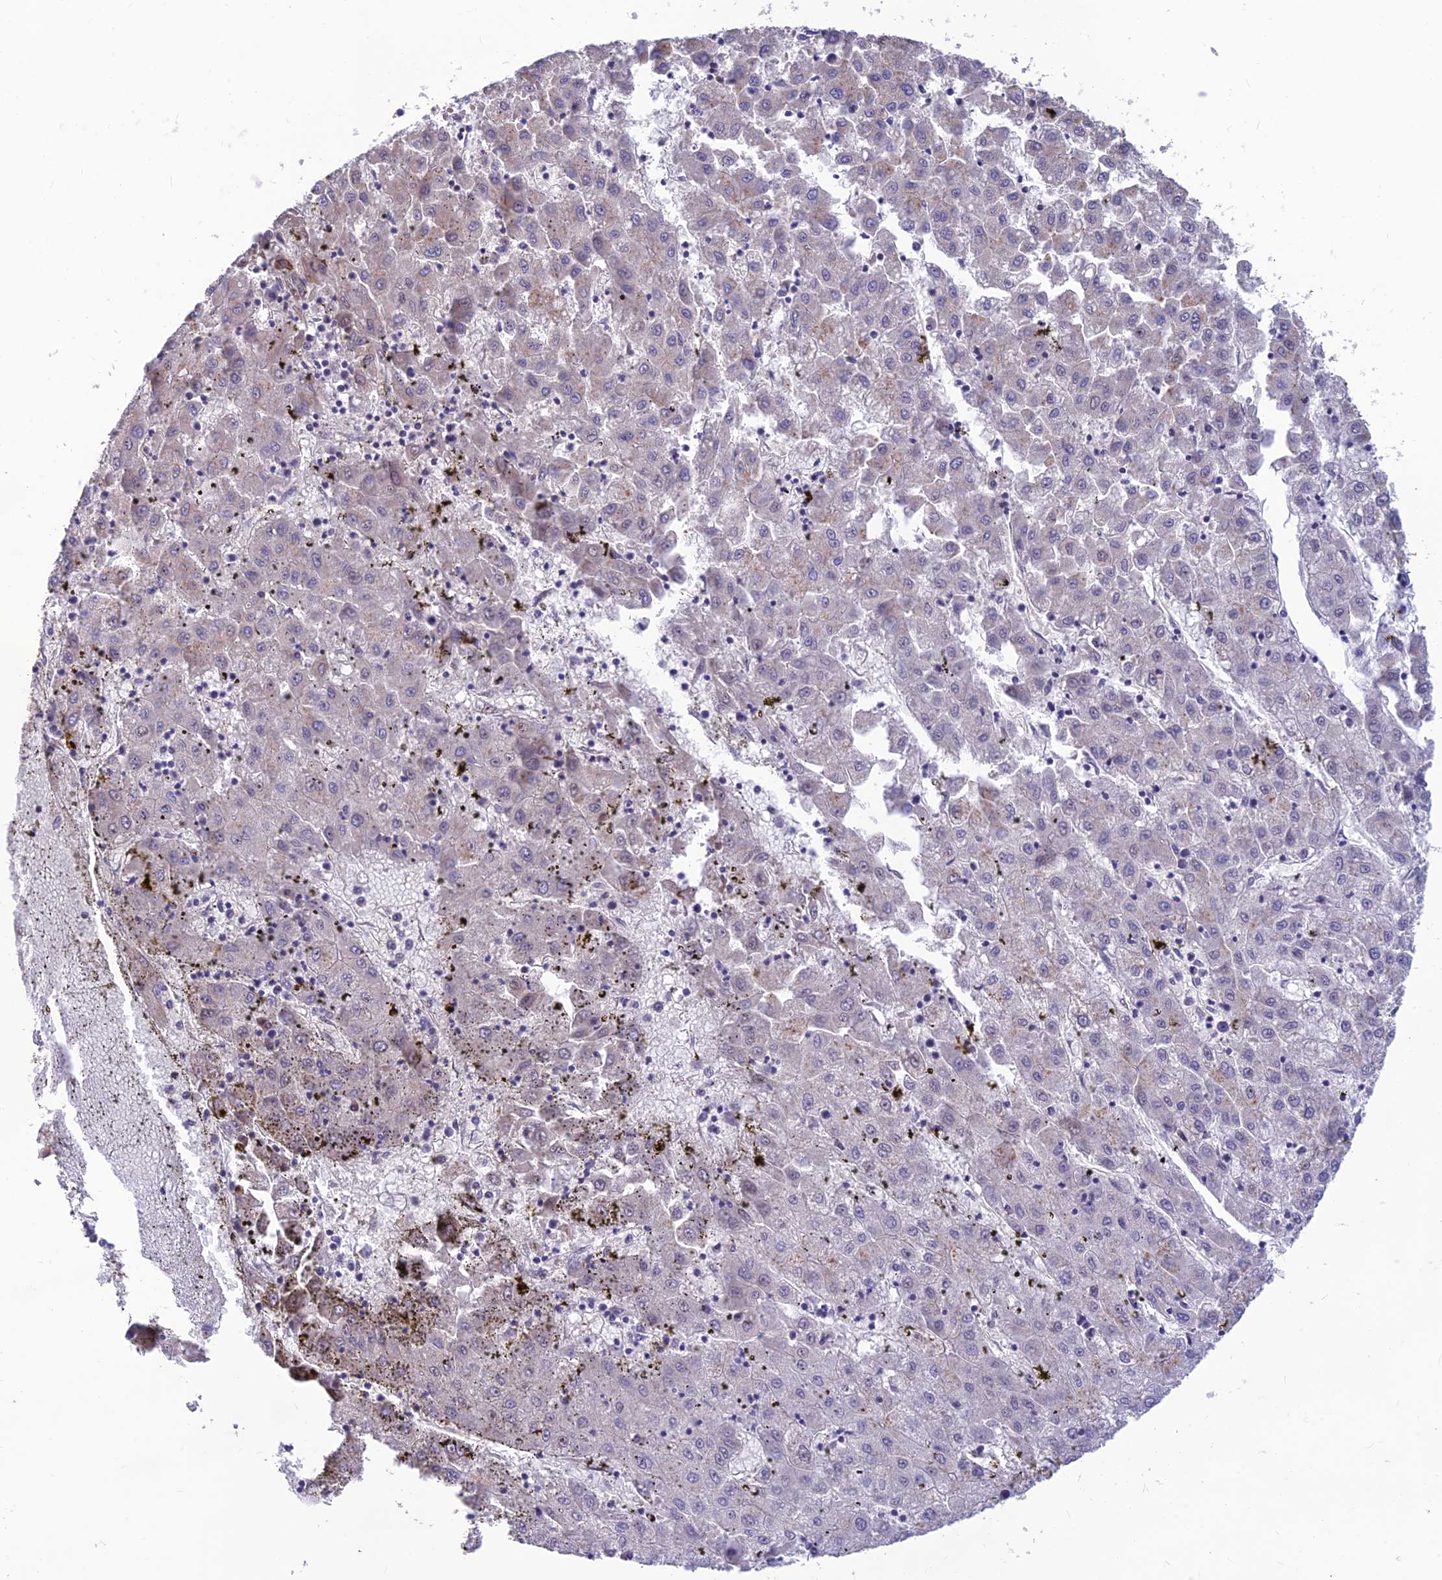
{"staining": {"intensity": "moderate", "quantity": "<25%", "location": "nuclear"}, "tissue": "liver cancer", "cell_type": "Tumor cells", "image_type": "cancer", "snomed": [{"axis": "morphology", "description": "Carcinoma, Hepatocellular, NOS"}, {"axis": "topography", "description": "Liver"}], "caption": "Tumor cells demonstrate low levels of moderate nuclear expression in about <25% of cells in human liver cancer (hepatocellular carcinoma).", "gene": "ST8SIA5", "patient": {"sex": "male", "age": 72}}